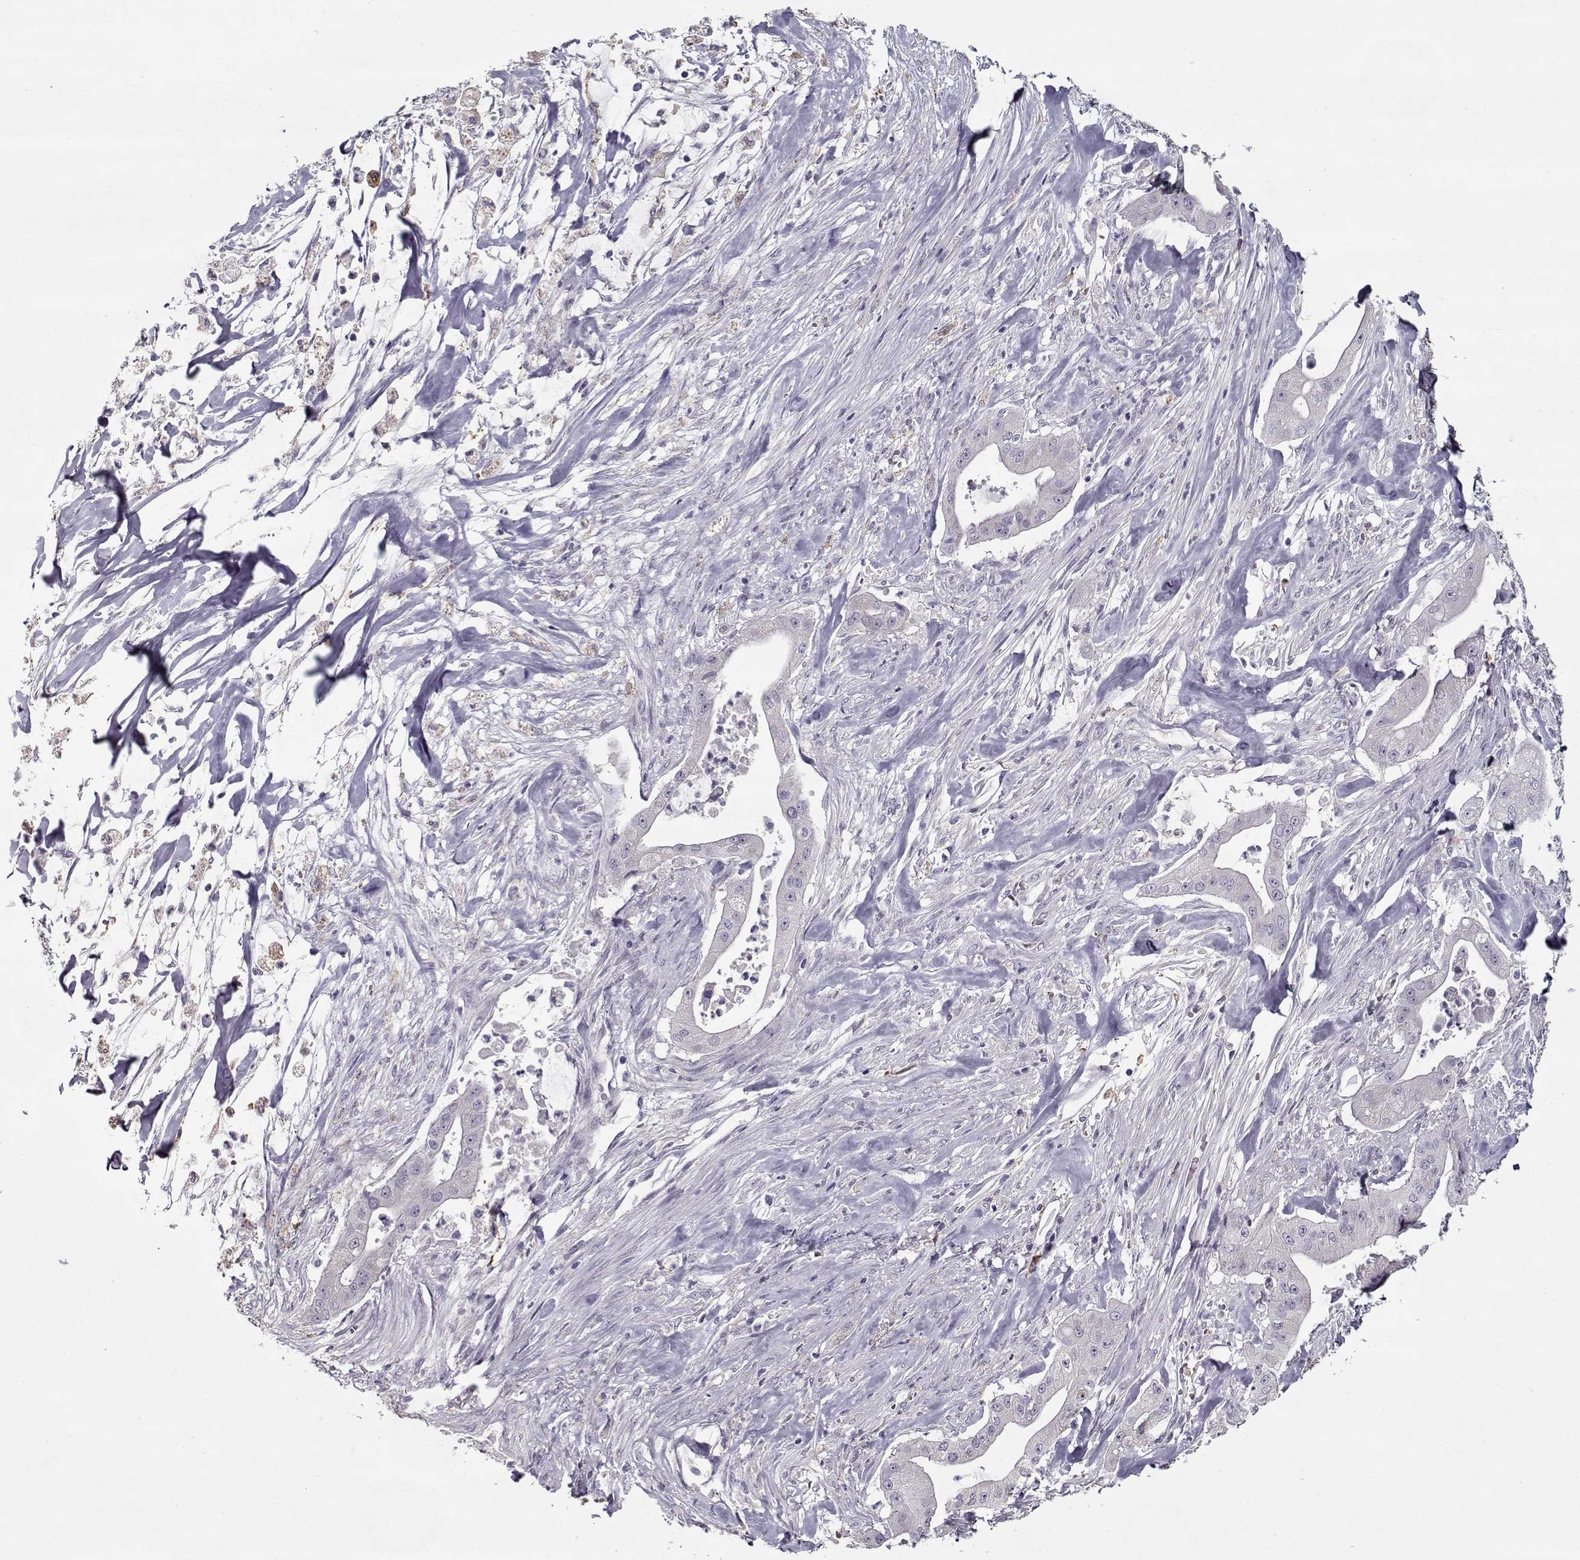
{"staining": {"intensity": "negative", "quantity": "none", "location": "none"}, "tissue": "pancreatic cancer", "cell_type": "Tumor cells", "image_type": "cancer", "snomed": [{"axis": "morphology", "description": "Normal tissue, NOS"}, {"axis": "morphology", "description": "Inflammation, NOS"}, {"axis": "morphology", "description": "Adenocarcinoma, NOS"}, {"axis": "topography", "description": "Pancreas"}], "caption": "IHC micrograph of neoplastic tissue: adenocarcinoma (pancreatic) stained with DAB exhibits no significant protein expression in tumor cells.", "gene": "SEC16B", "patient": {"sex": "male", "age": 57}}